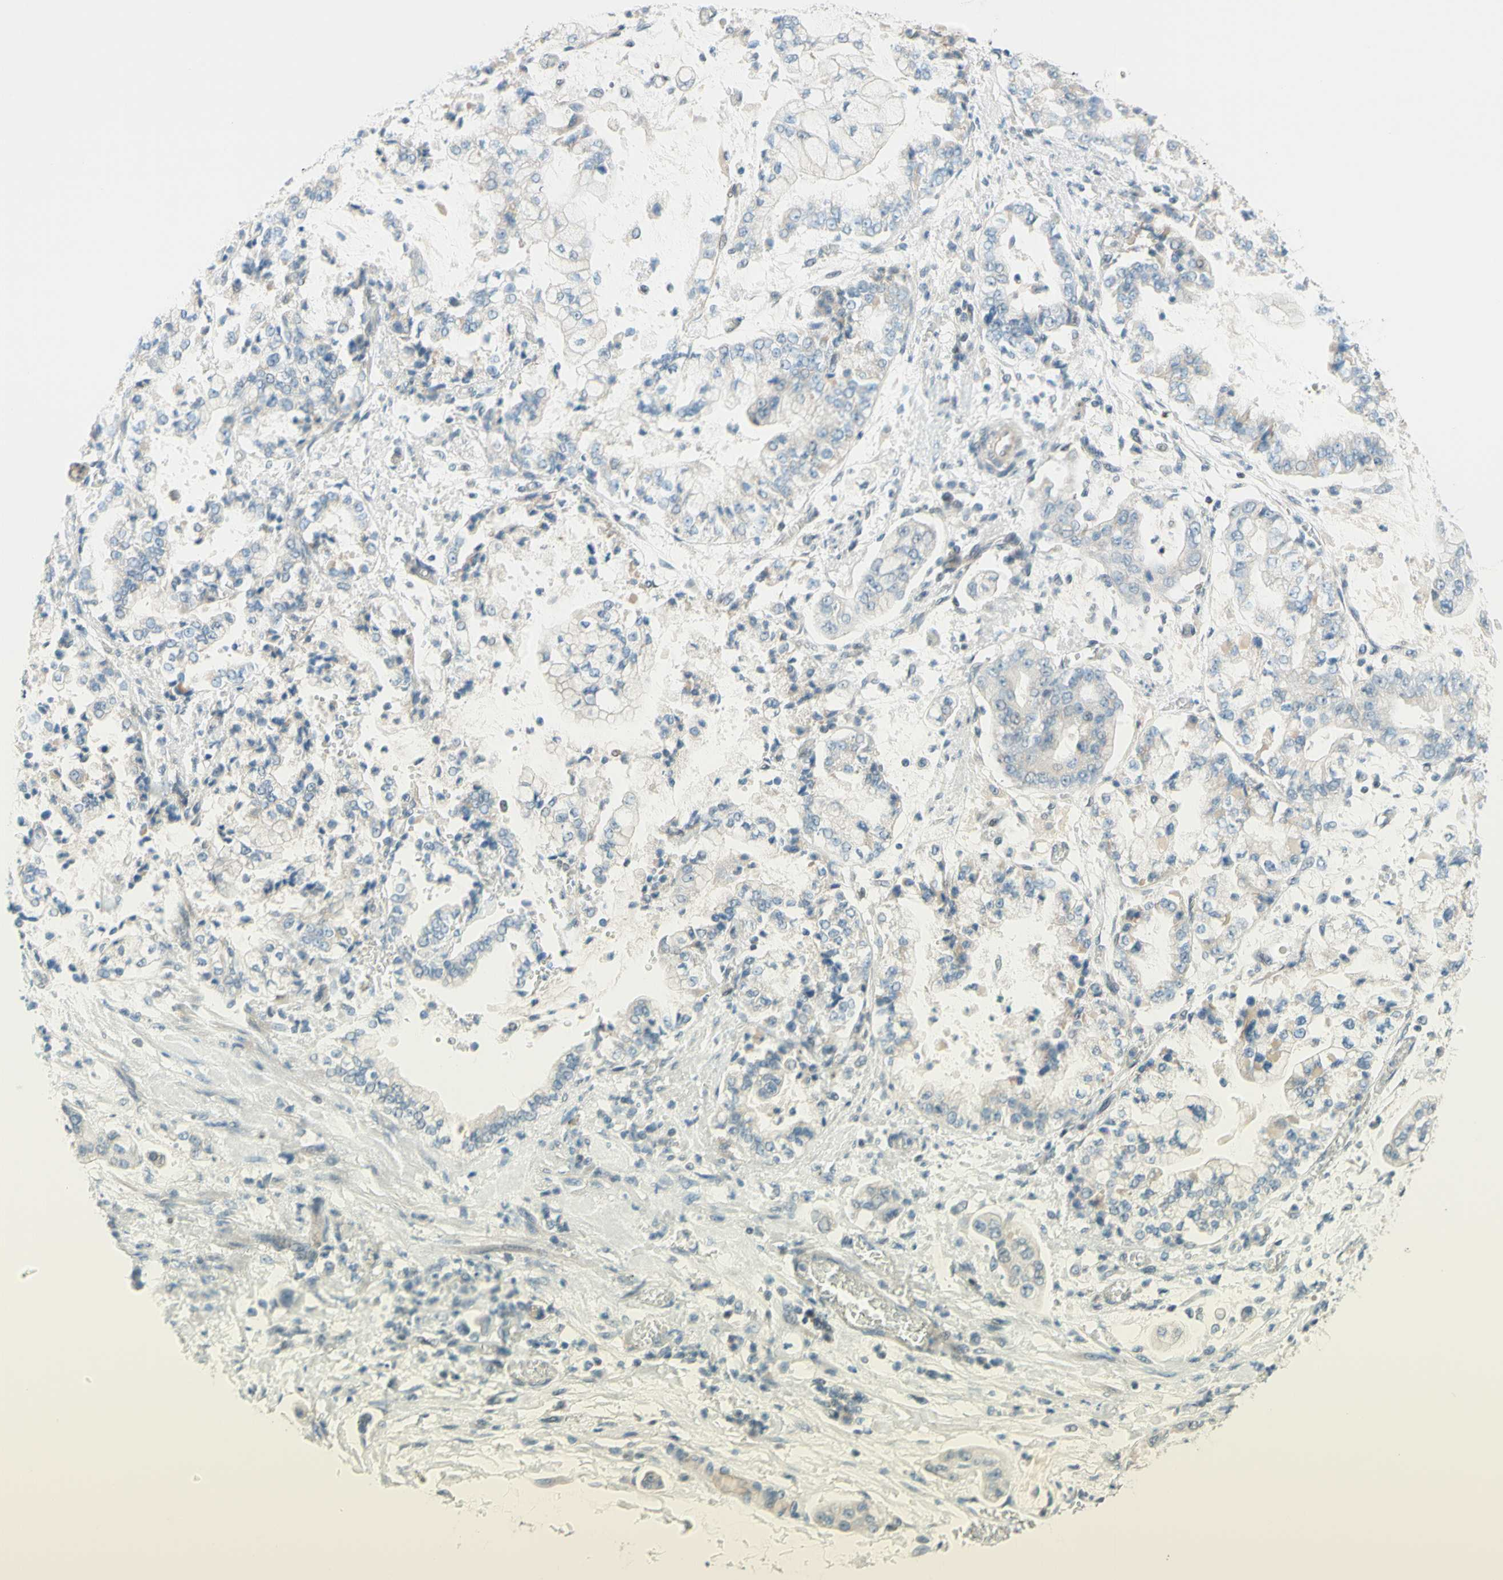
{"staining": {"intensity": "negative", "quantity": "none", "location": "none"}, "tissue": "stomach cancer", "cell_type": "Tumor cells", "image_type": "cancer", "snomed": [{"axis": "morphology", "description": "Adenocarcinoma, NOS"}, {"axis": "topography", "description": "Stomach"}], "caption": "Photomicrograph shows no protein expression in tumor cells of stomach cancer (adenocarcinoma) tissue.", "gene": "JPH1", "patient": {"sex": "male", "age": 76}}